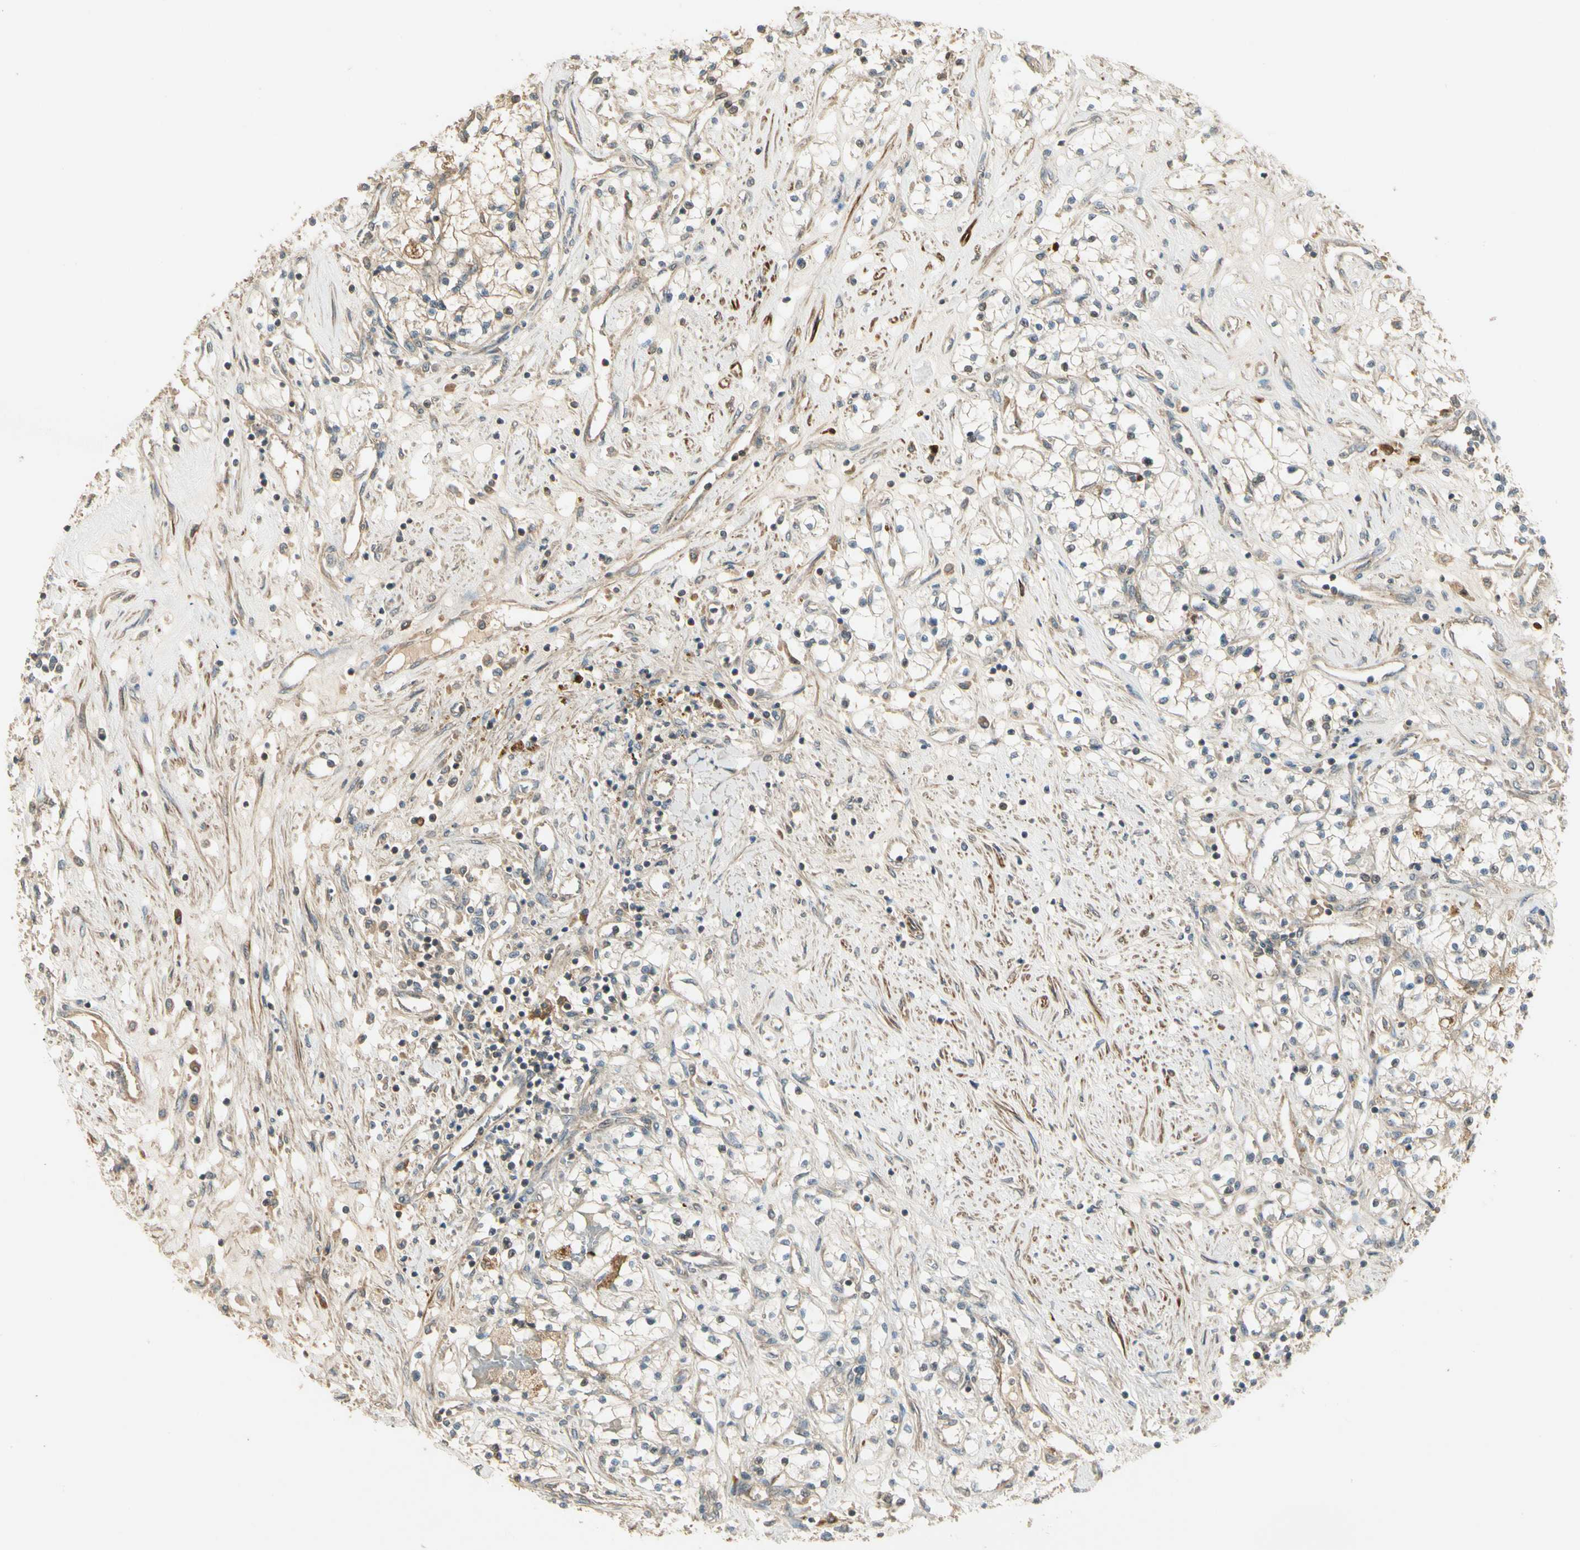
{"staining": {"intensity": "weak", "quantity": ">75%", "location": "cytoplasmic/membranous"}, "tissue": "renal cancer", "cell_type": "Tumor cells", "image_type": "cancer", "snomed": [{"axis": "morphology", "description": "Adenocarcinoma, NOS"}, {"axis": "topography", "description": "Kidney"}], "caption": "Weak cytoplasmic/membranous positivity is present in approximately >75% of tumor cells in renal cancer. (Brightfield microscopy of DAB IHC at high magnification).", "gene": "ACVR1", "patient": {"sex": "male", "age": 68}}